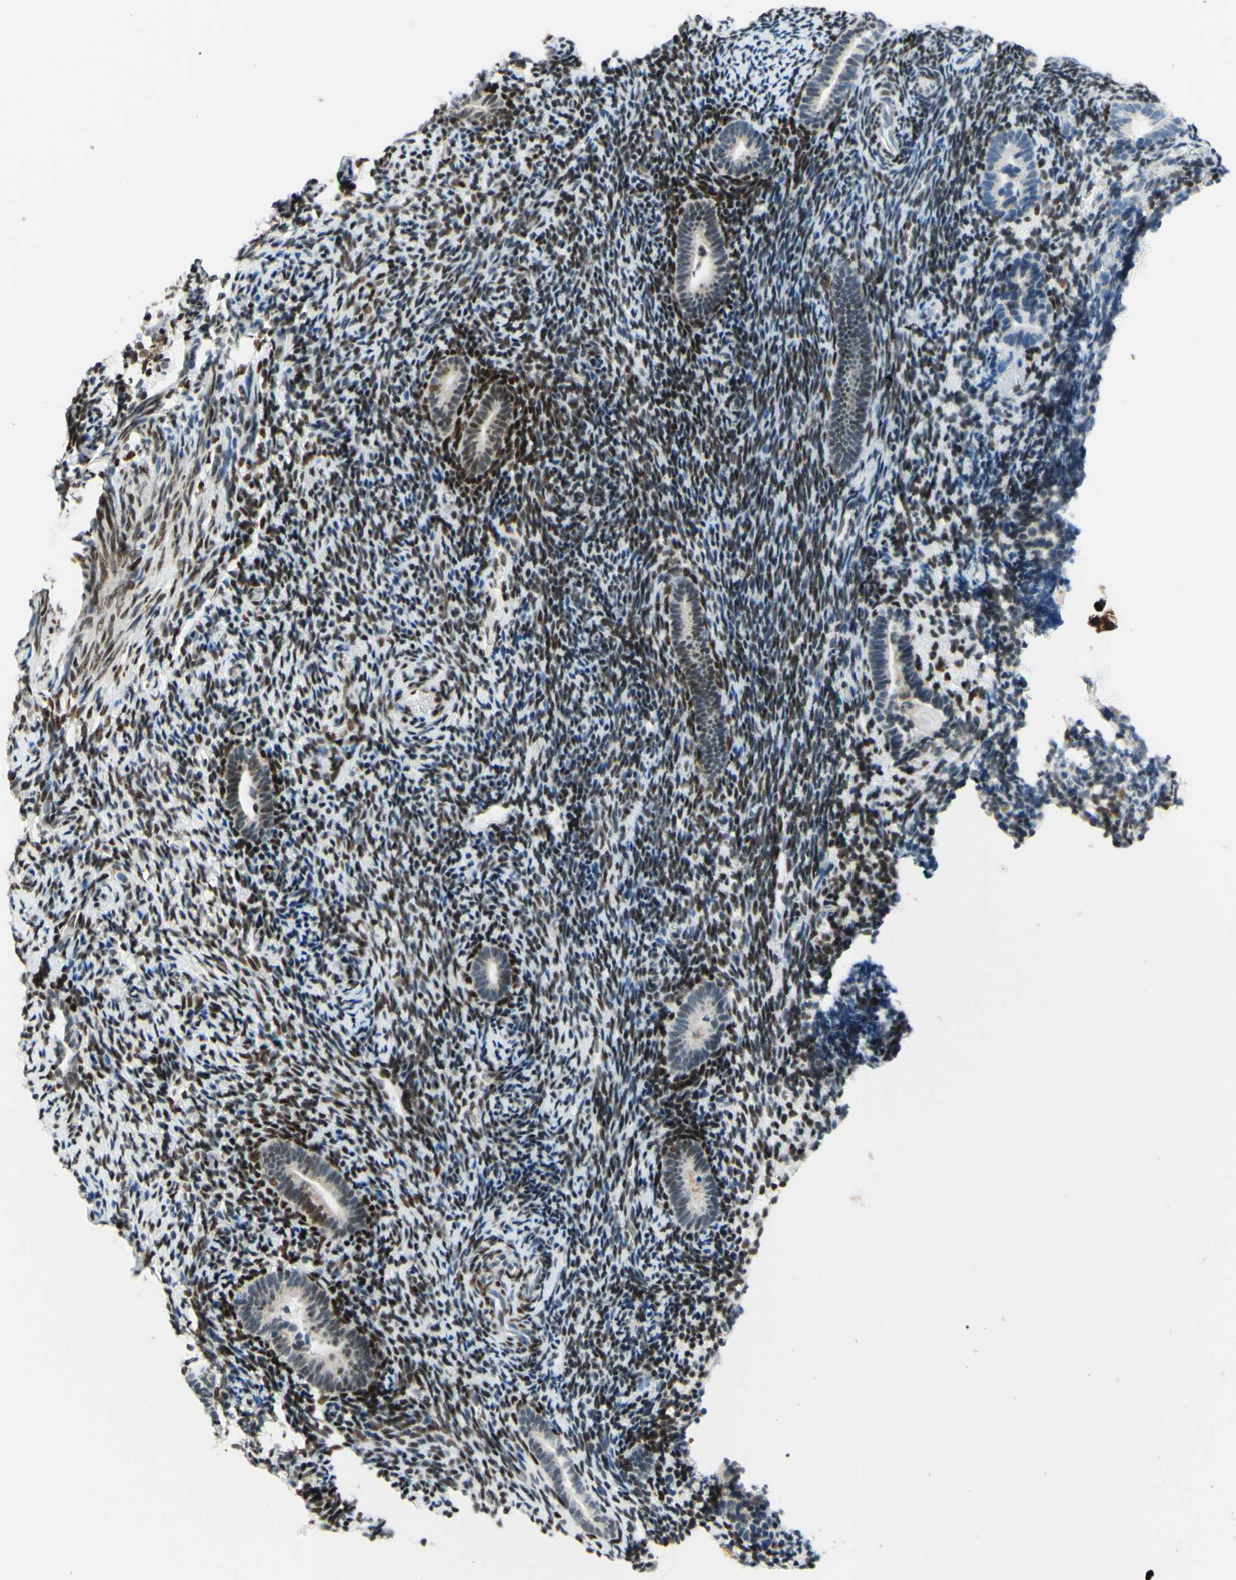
{"staining": {"intensity": "weak", "quantity": "25%-75%", "location": "nuclear"}, "tissue": "endometrium", "cell_type": "Cells in endometrial stroma", "image_type": "normal", "snomed": [{"axis": "morphology", "description": "Normal tissue, NOS"}, {"axis": "topography", "description": "Endometrium"}], "caption": "Endometrium stained with DAB immunohistochemistry displays low levels of weak nuclear positivity in about 25%-75% of cells in endometrial stroma. The staining was performed using DAB (3,3'-diaminobenzidine) to visualize the protein expression in brown, while the nuclei were stained in blue with hematoxylin (Magnification: 20x).", "gene": "CBX7", "patient": {"sex": "female", "age": 51}}